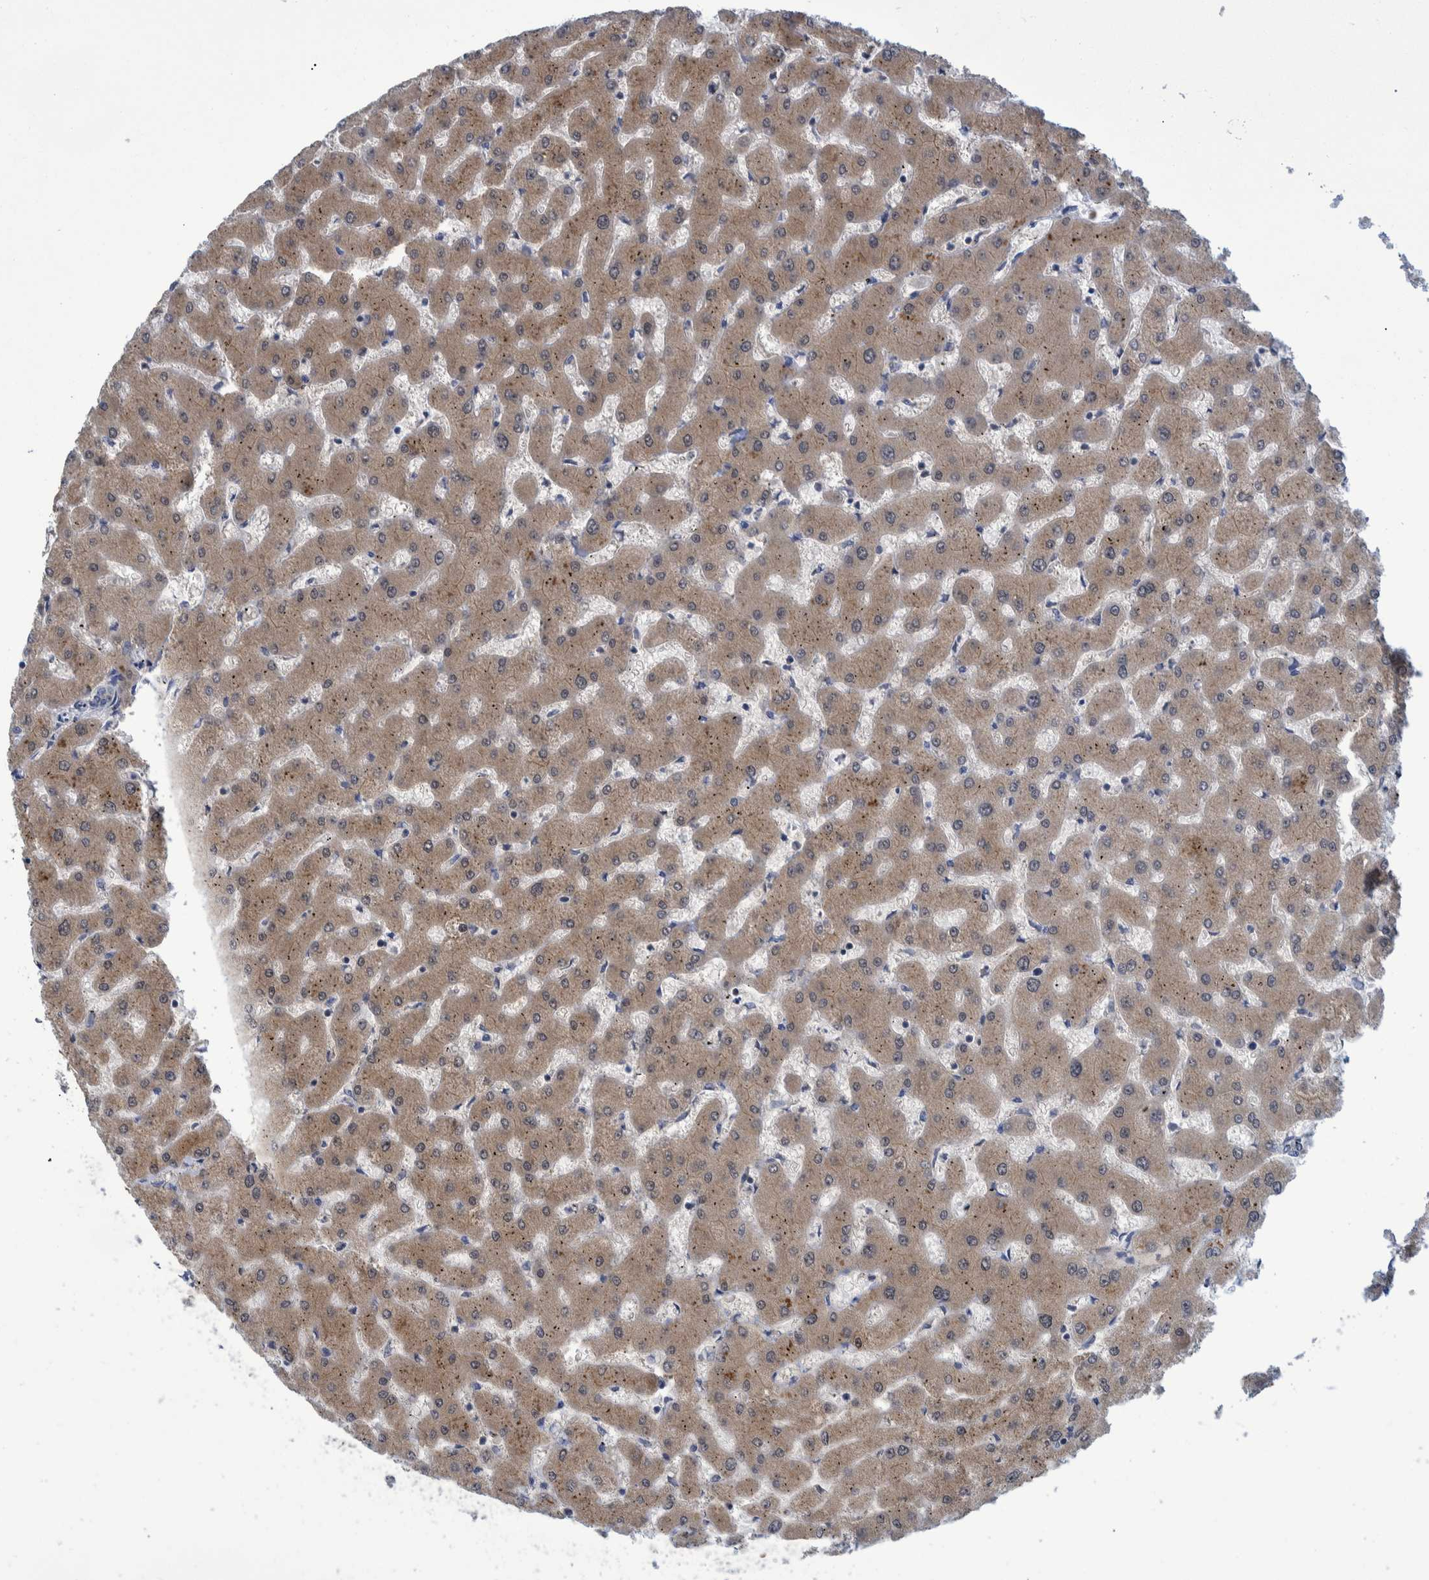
{"staining": {"intensity": "weak", "quantity": "<25%", "location": "cytoplasmic/membranous"}, "tissue": "liver", "cell_type": "Cholangiocytes", "image_type": "normal", "snomed": [{"axis": "morphology", "description": "Normal tissue, NOS"}, {"axis": "topography", "description": "Liver"}], "caption": "High power microscopy photomicrograph of an immunohistochemistry histopathology image of unremarkable liver, revealing no significant staining in cholangiocytes.", "gene": "PCYT2", "patient": {"sex": "female", "age": 63}}